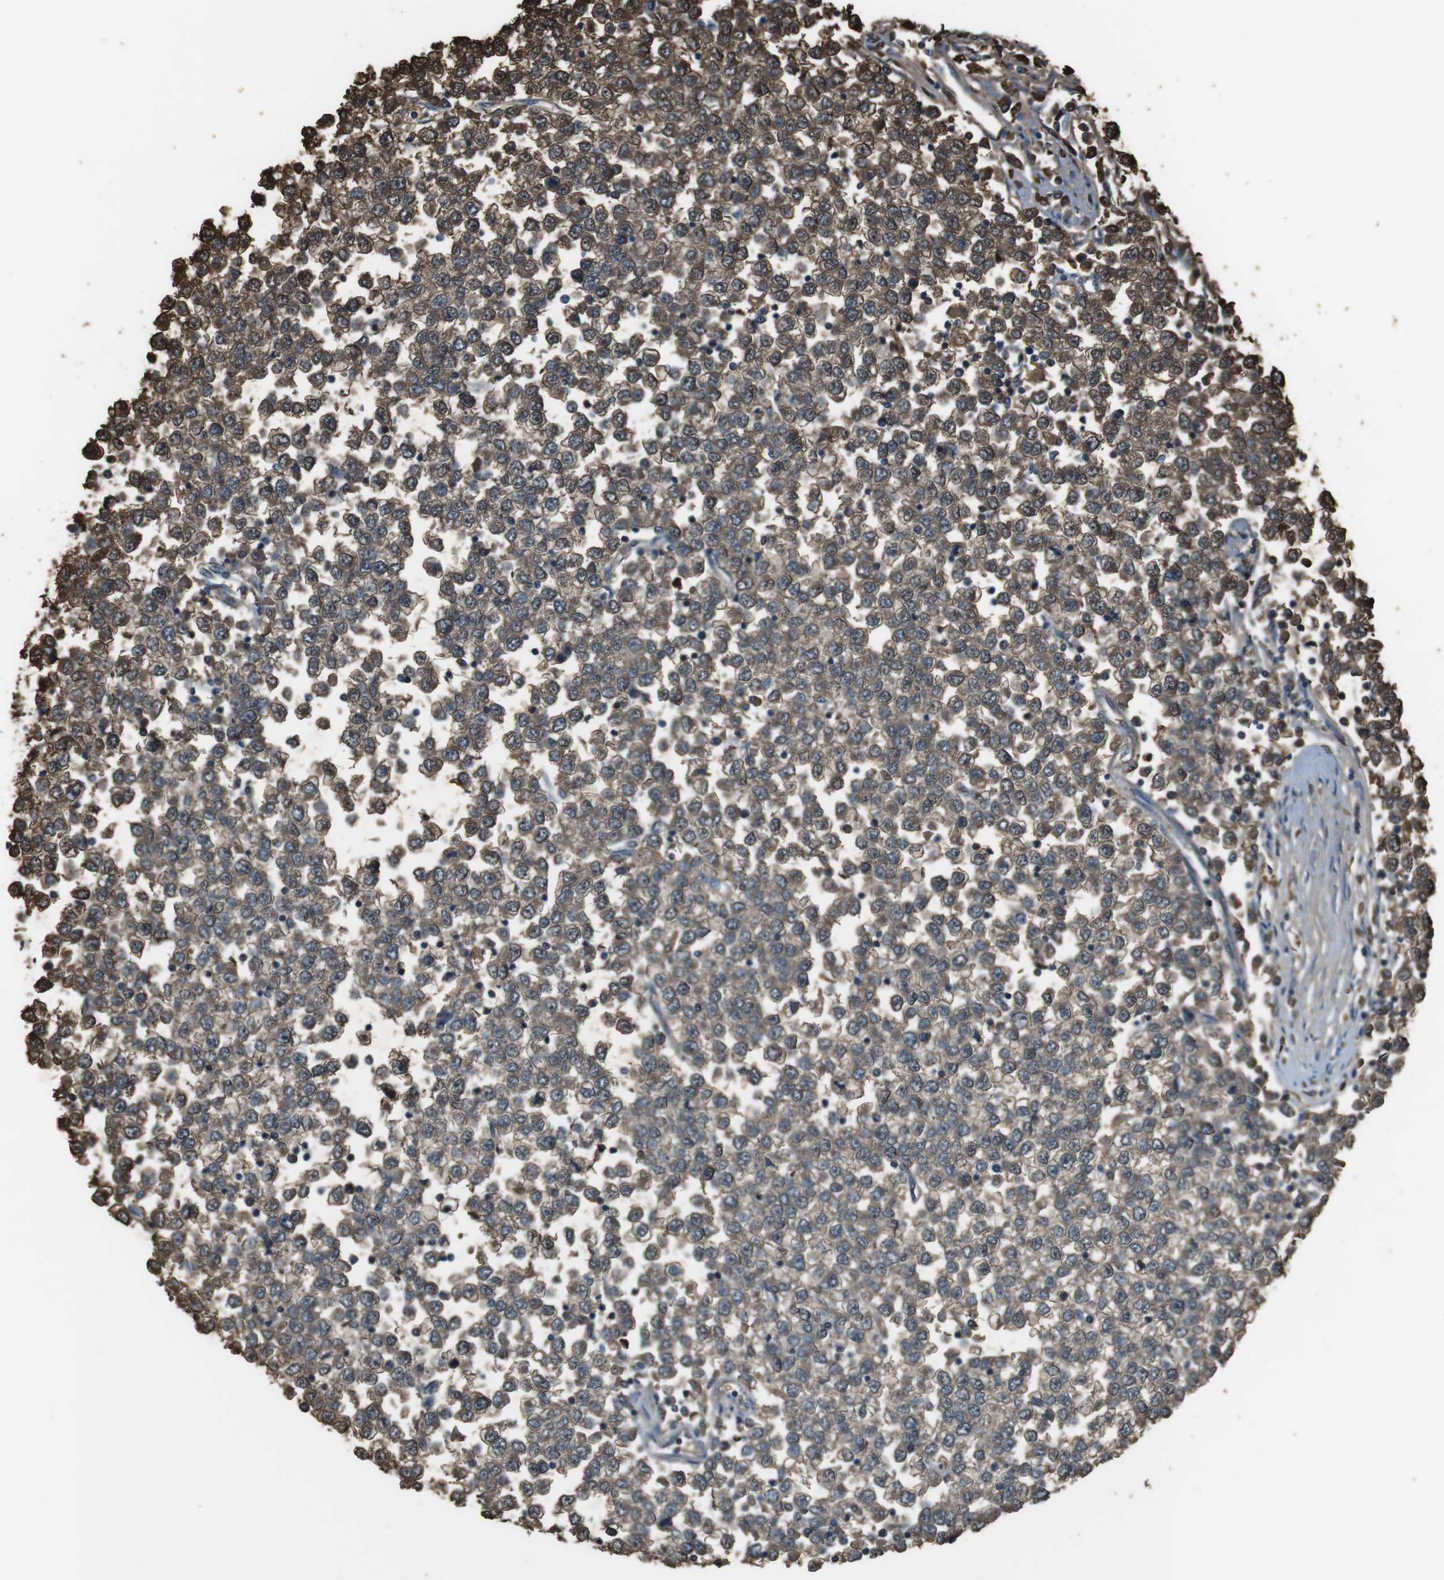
{"staining": {"intensity": "moderate", "quantity": ">75%", "location": "cytoplasmic/membranous,nuclear"}, "tissue": "testis cancer", "cell_type": "Tumor cells", "image_type": "cancer", "snomed": [{"axis": "morphology", "description": "Seminoma, NOS"}, {"axis": "topography", "description": "Testis"}], "caption": "This is a photomicrograph of immunohistochemistry staining of testis cancer, which shows moderate staining in the cytoplasmic/membranous and nuclear of tumor cells.", "gene": "TWSG1", "patient": {"sex": "male", "age": 65}}